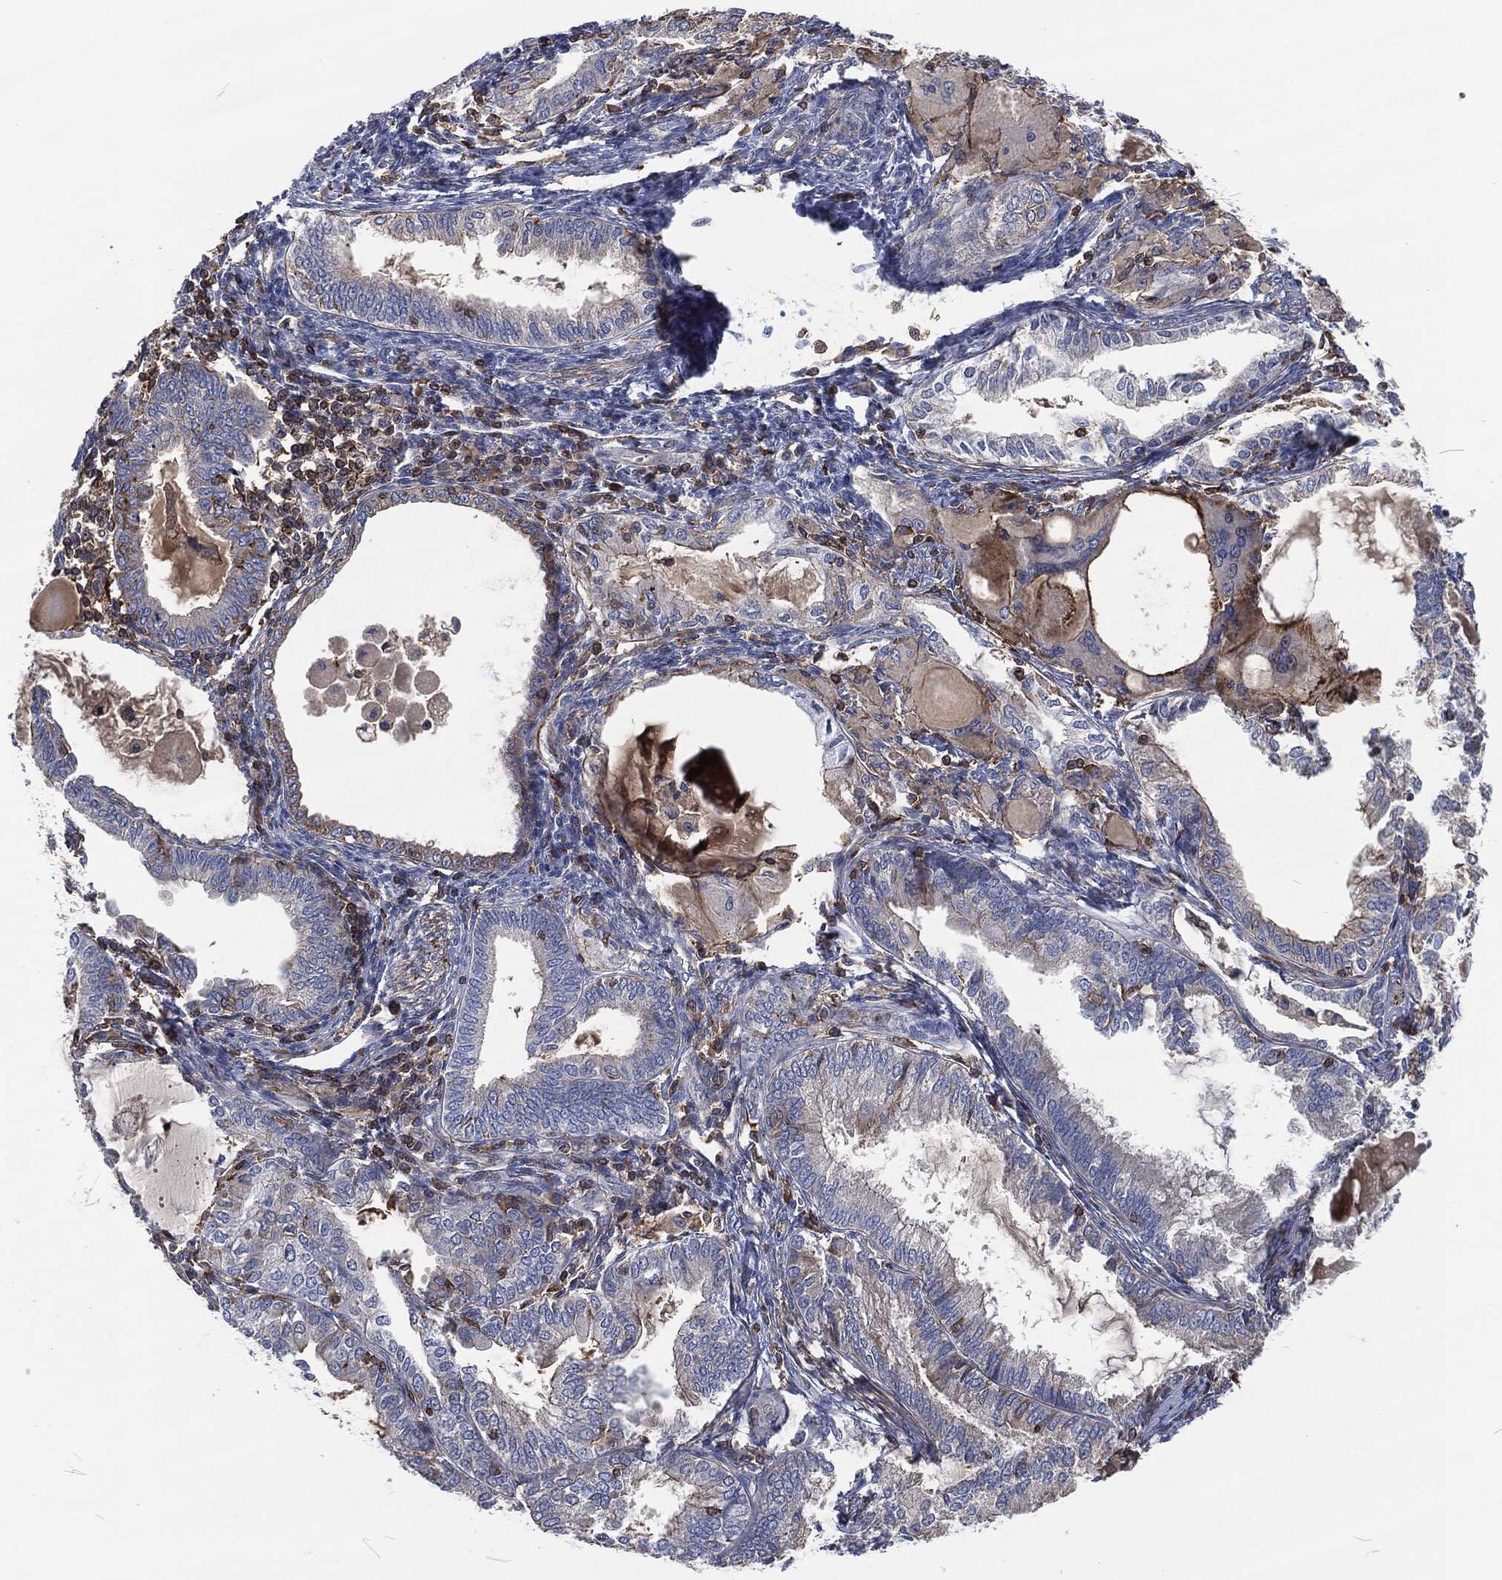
{"staining": {"intensity": "negative", "quantity": "none", "location": "none"}, "tissue": "endometrial cancer", "cell_type": "Tumor cells", "image_type": "cancer", "snomed": [{"axis": "morphology", "description": "Adenocarcinoma, NOS"}, {"axis": "topography", "description": "Endometrium"}], "caption": "IHC of human endometrial cancer reveals no expression in tumor cells.", "gene": "LGALS9", "patient": {"sex": "female", "age": 86}}